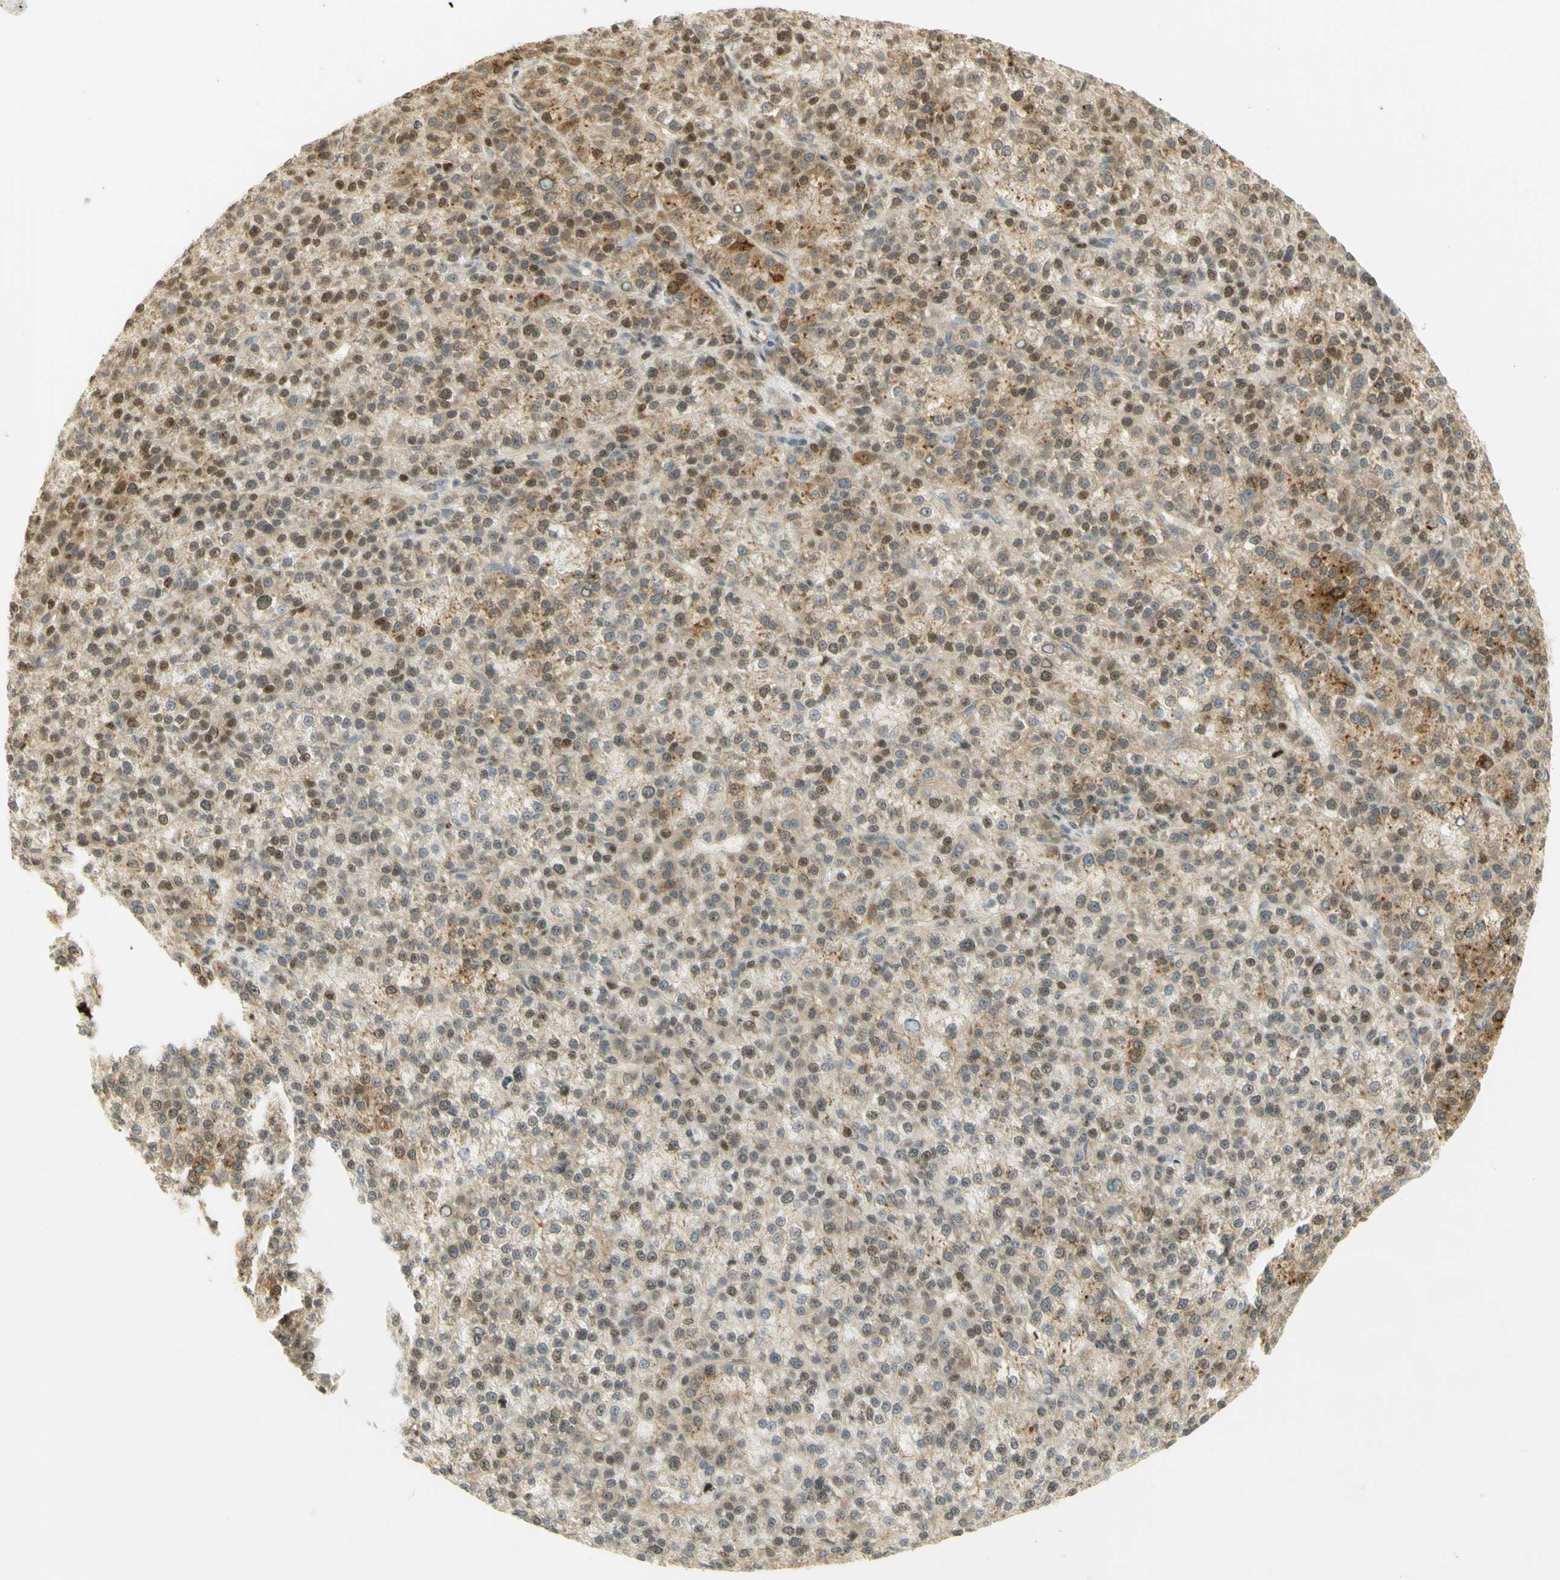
{"staining": {"intensity": "moderate", "quantity": ">75%", "location": "cytoplasmic/membranous,nuclear"}, "tissue": "liver cancer", "cell_type": "Tumor cells", "image_type": "cancer", "snomed": [{"axis": "morphology", "description": "Carcinoma, Hepatocellular, NOS"}, {"axis": "topography", "description": "Liver"}], "caption": "Liver cancer stained with a brown dye exhibits moderate cytoplasmic/membranous and nuclear positive staining in approximately >75% of tumor cells.", "gene": "KIF11", "patient": {"sex": "female", "age": 58}}